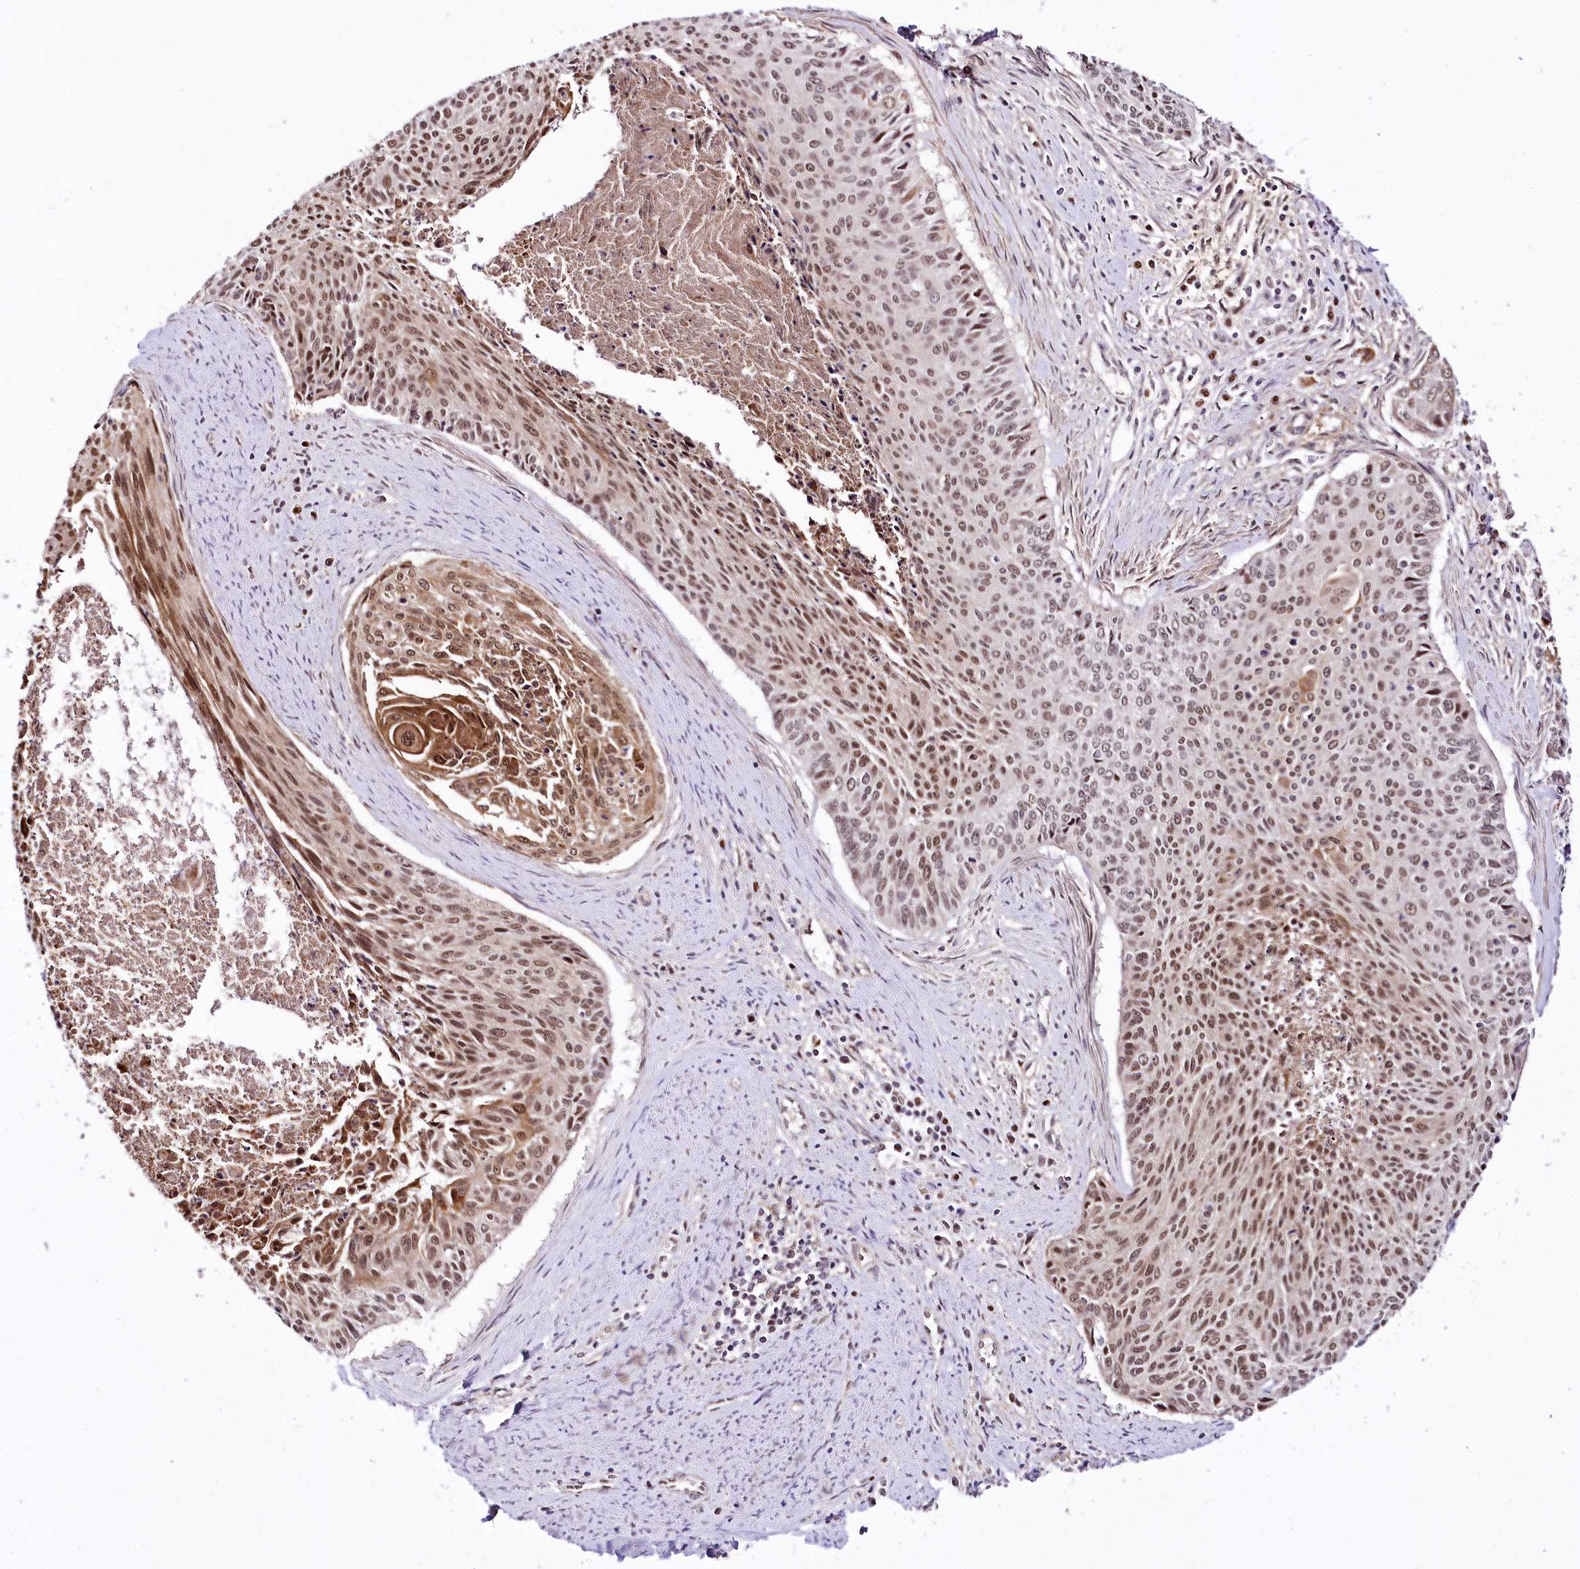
{"staining": {"intensity": "moderate", "quantity": ">75%", "location": "nuclear"}, "tissue": "cervical cancer", "cell_type": "Tumor cells", "image_type": "cancer", "snomed": [{"axis": "morphology", "description": "Squamous cell carcinoma, NOS"}, {"axis": "topography", "description": "Cervix"}], "caption": "Protein analysis of cervical cancer (squamous cell carcinoma) tissue displays moderate nuclear staining in about >75% of tumor cells.", "gene": "GNL3L", "patient": {"sex": "female", "age": 55}}